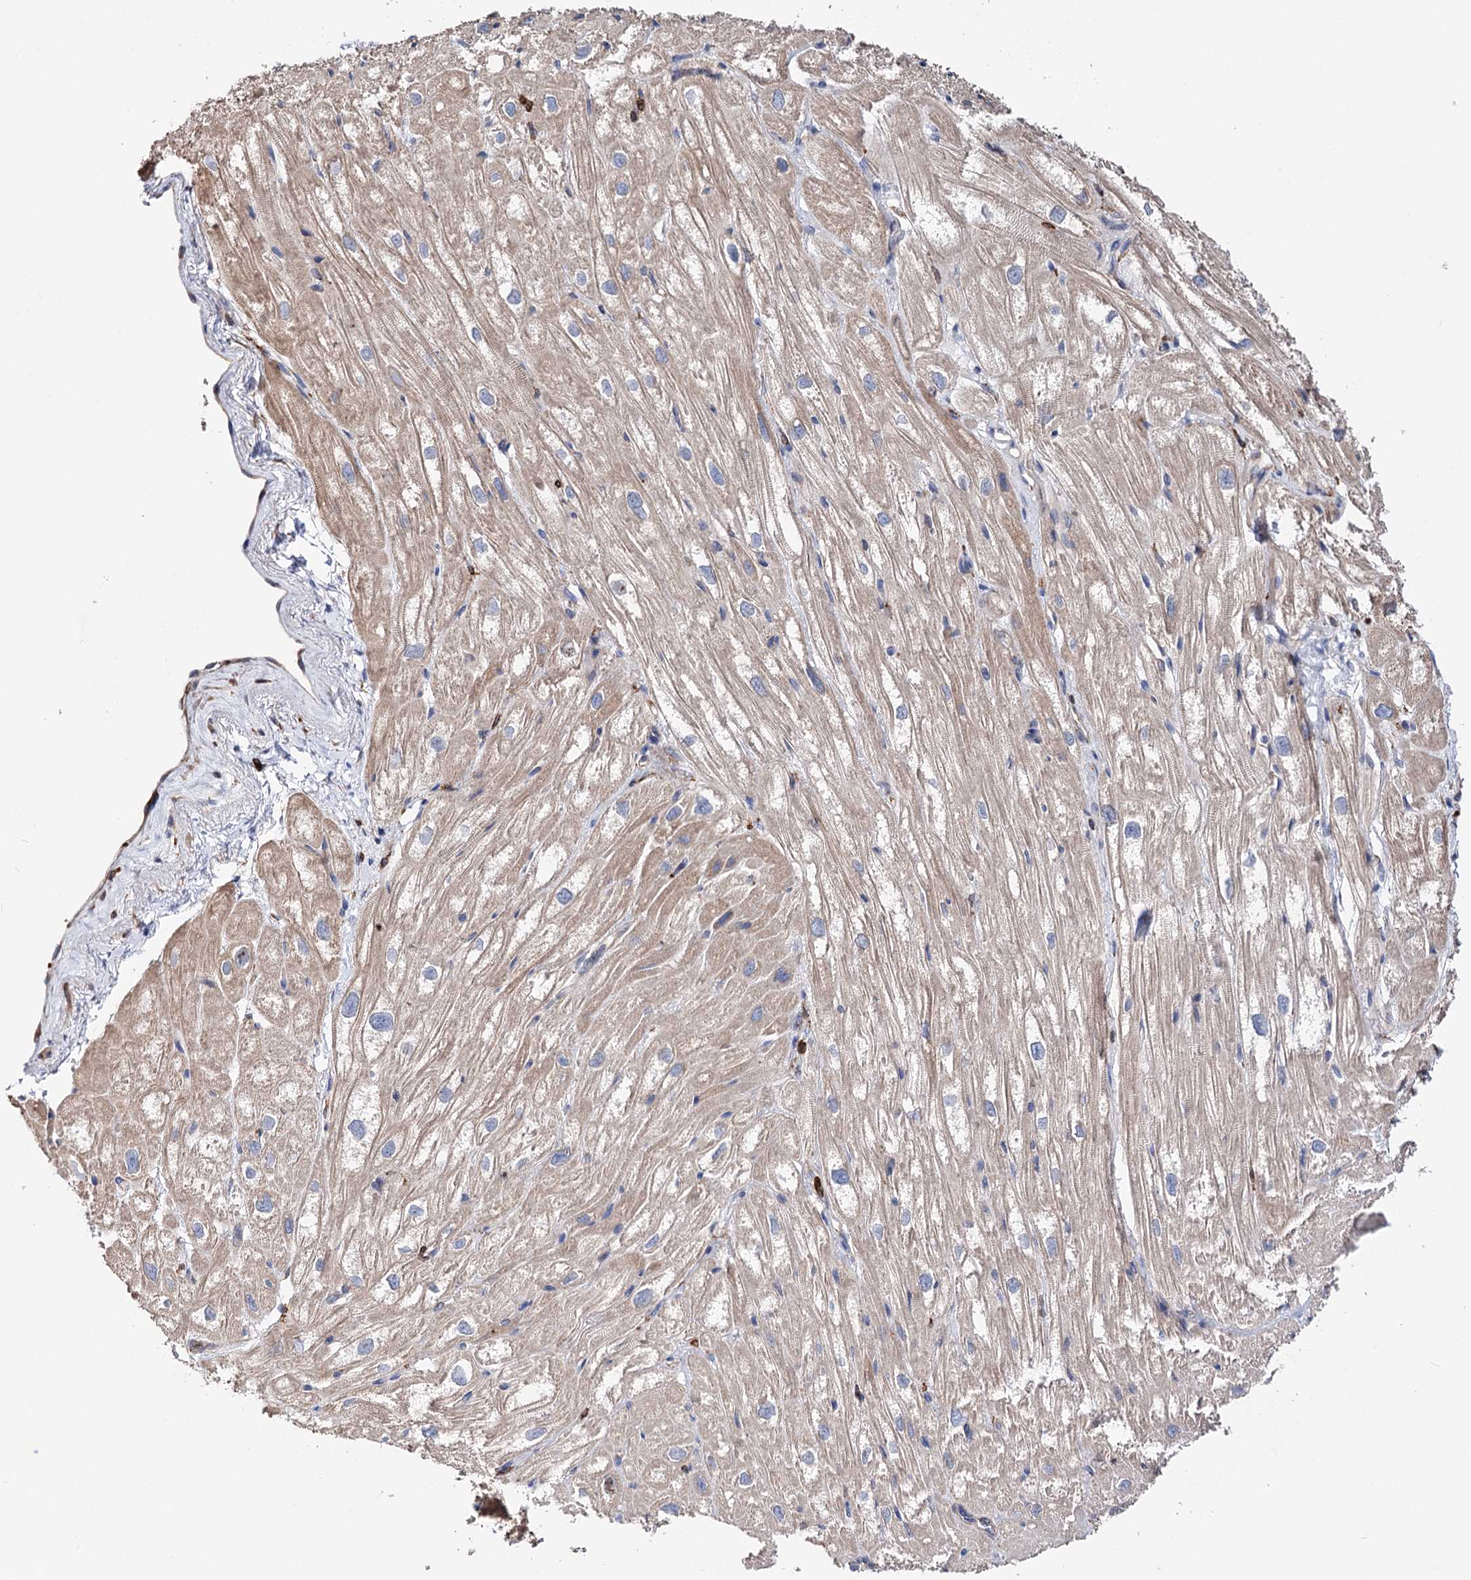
{"staining": {"intensity": "moderate", "quantity": ">75%", "location": "cytoplasmic/membranous"}, "tissue": "heart muscle", "cell_type": "Cardiomyocytes", "image_type": "normal", "snomed": [{"axis": "morphology", "description": "Normal tissue, NOS"}, {"axis": "topography", "description": "Heart"}], "caption": "The photomicrograph exhibits staining of benign heart muscle, revealing moderate cytoplasmic/membranous protein staining (brown color) within cardiomyocytes.", "gene": "ERP29", "patient": {"sex": "male", "age": 50}}